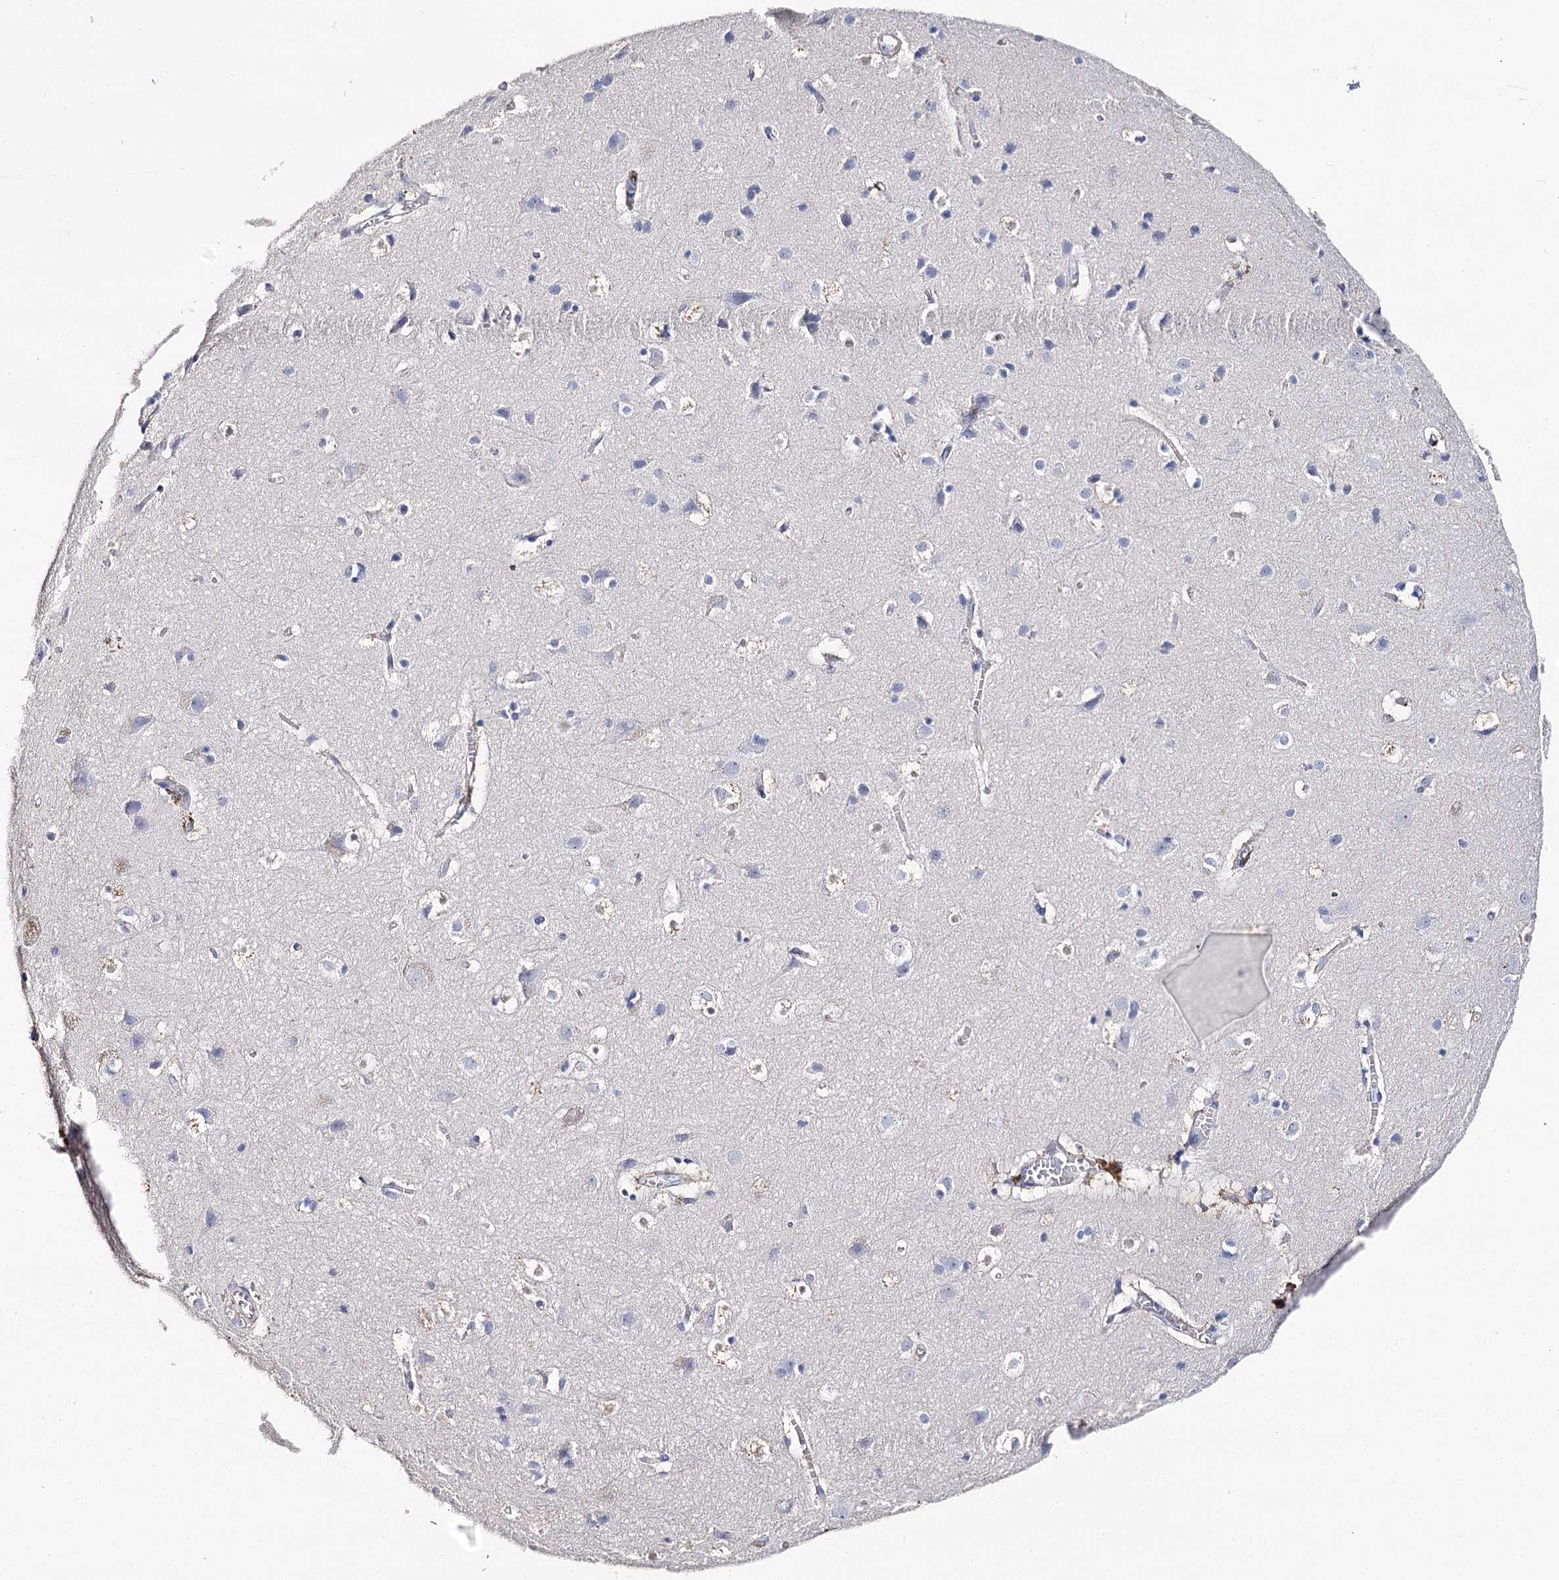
{"staining": {"intensity": "negative", "quantity": "none", "location": "none"}, "tissue": "cerebral cortex", "cell_type": "Endothelial cells", "image_type": "normal", "snomed": [{"axis": "morphology", "description": "Normal tissue, NOS"}, {"axis": "topography", "description": "Cerebral cortex"}], "caption": "Image shows no significant protein staining in endothelial cells of normal cerebral cortex.", "gene": "EPYC", "patient": {"sex": "male", "age": 54}}